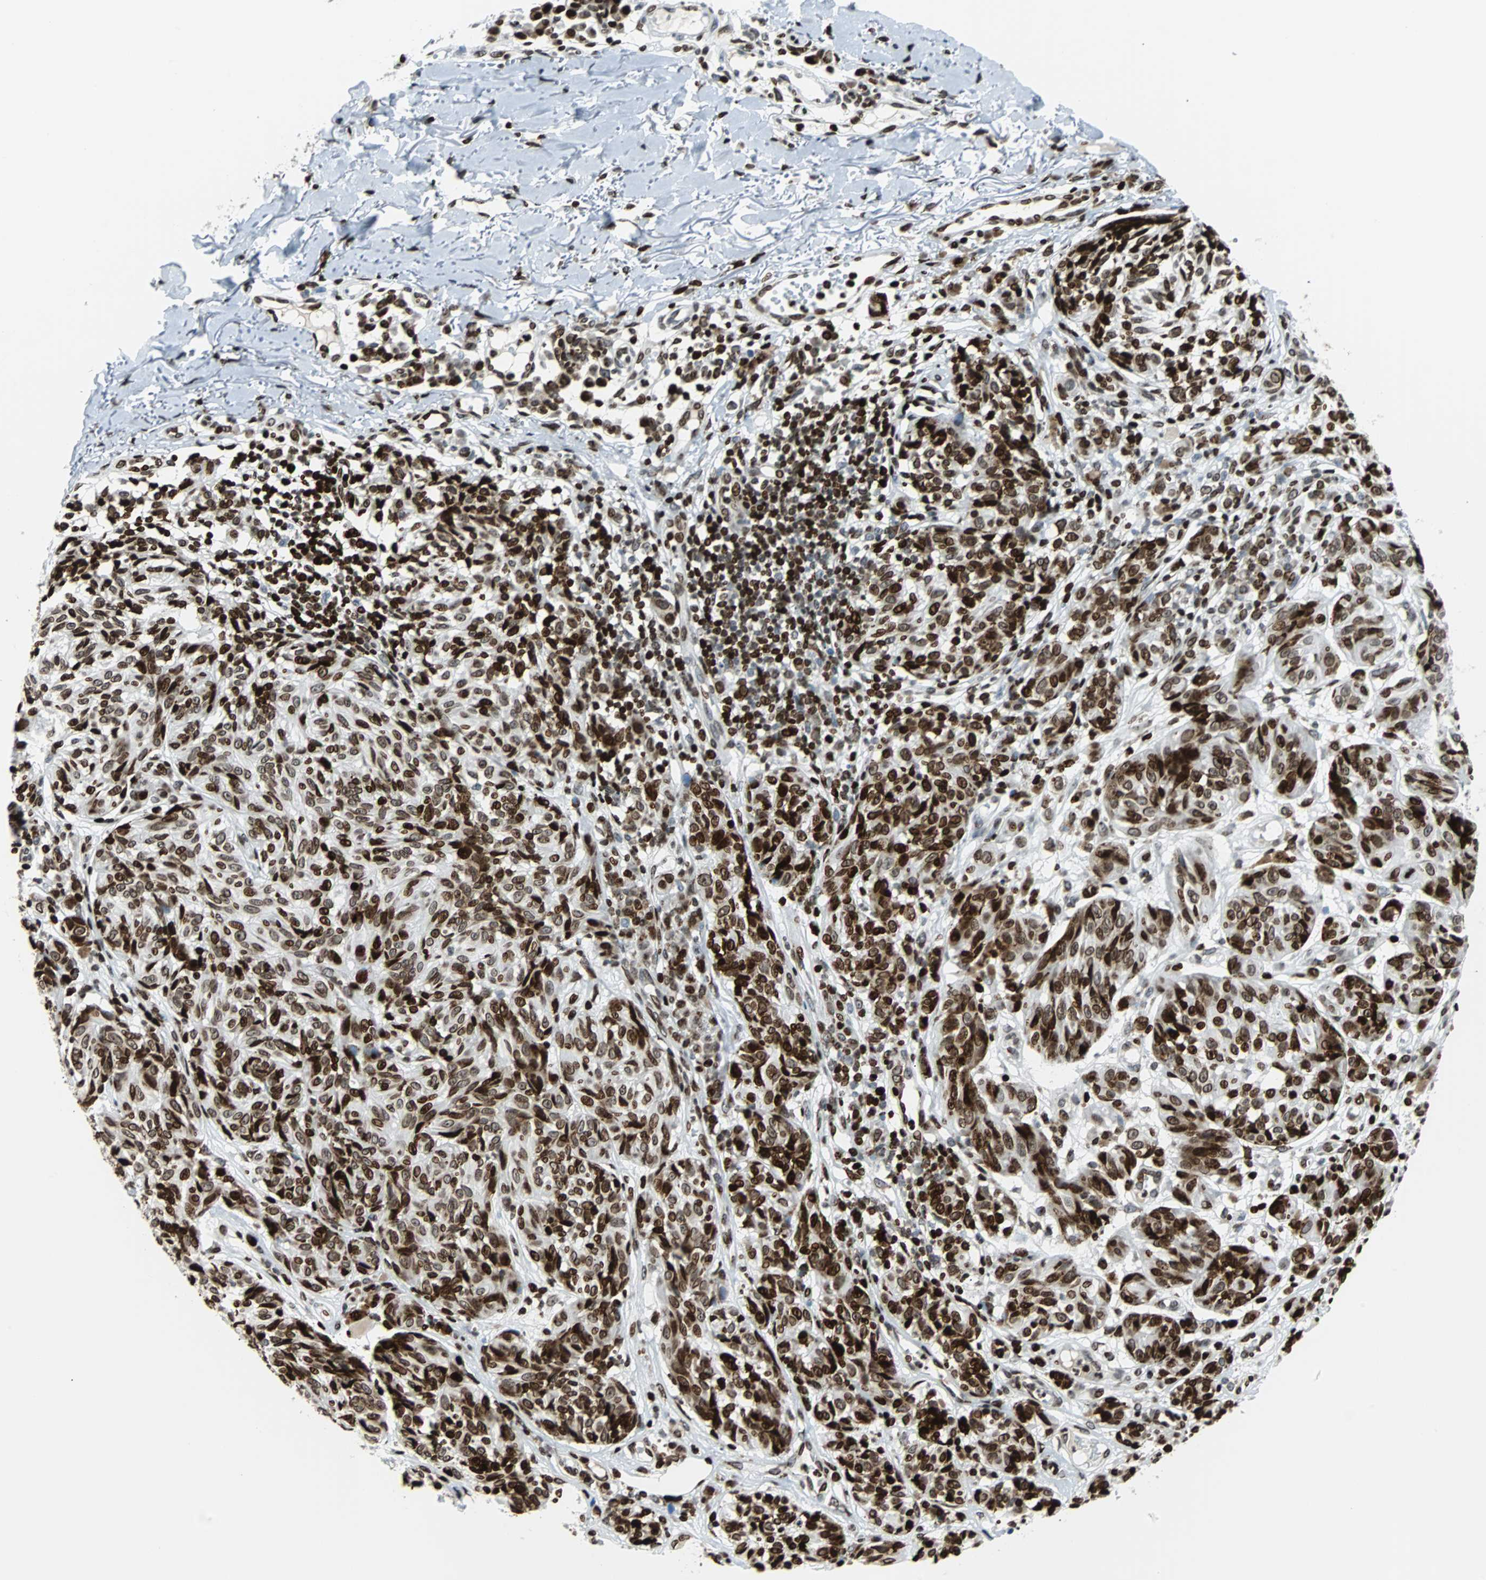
{"staining": {"intensity": "strong", "quantity": ">75%", "location": "nuclear"}, "tissue": "melanoma", "cell_type": "Tumor cells", "image_type": "cancer", "snomed": [{"axis": "morphology", "description": "Malignant melanoma, NOS"}, {"axis": "topography", "description": "Skin"}], "caption": "A high-resolution micrograph shows immunohistochemistry staining of malignant melanoma, which exhibits strong nuclear expression in approximately >75% of tumor cells.", "gene": "ZNF131", "patient": {"sex": "female", "age": 46}}